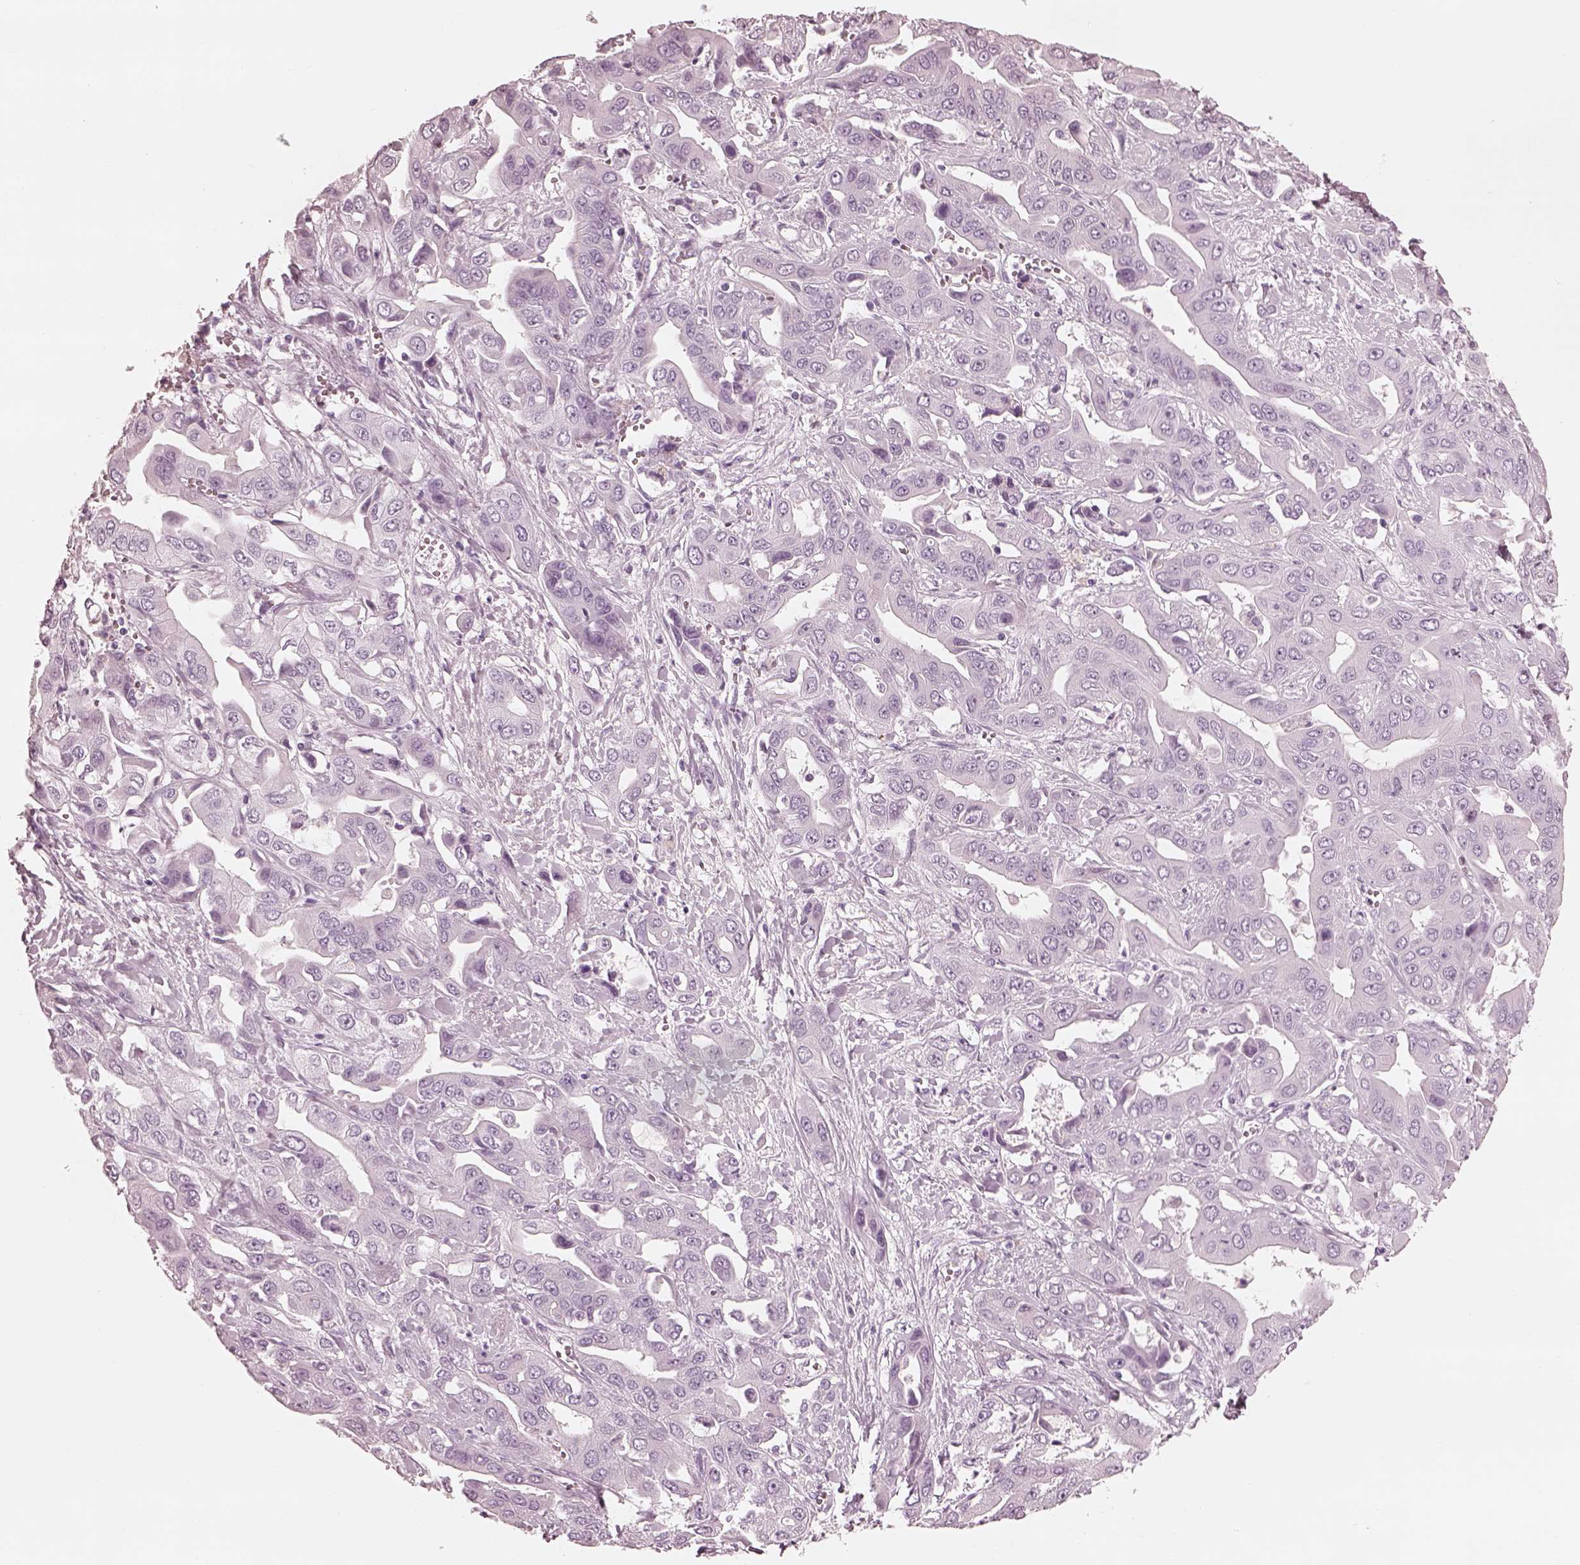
{"staining": {"intensity": "negative", "quantity": "none", "location": "none"}, "tissue": "liver cancer", "cell_type": "Tumor cells", "image_type": "cancer", "snomed": [{"axis": "morphology", "description": "Cholangiocarcinoma"}, {"axis": "topography", "description": "Liver"}], "caption": "Immunohistochemistry (IHC) image of liver cancer (cholangiocarcinoma) stained for a protein (brown), which shows no positivity in tumor cells.", "gene": "FABP9", "patient": {"sex": "female", "age": 52}}